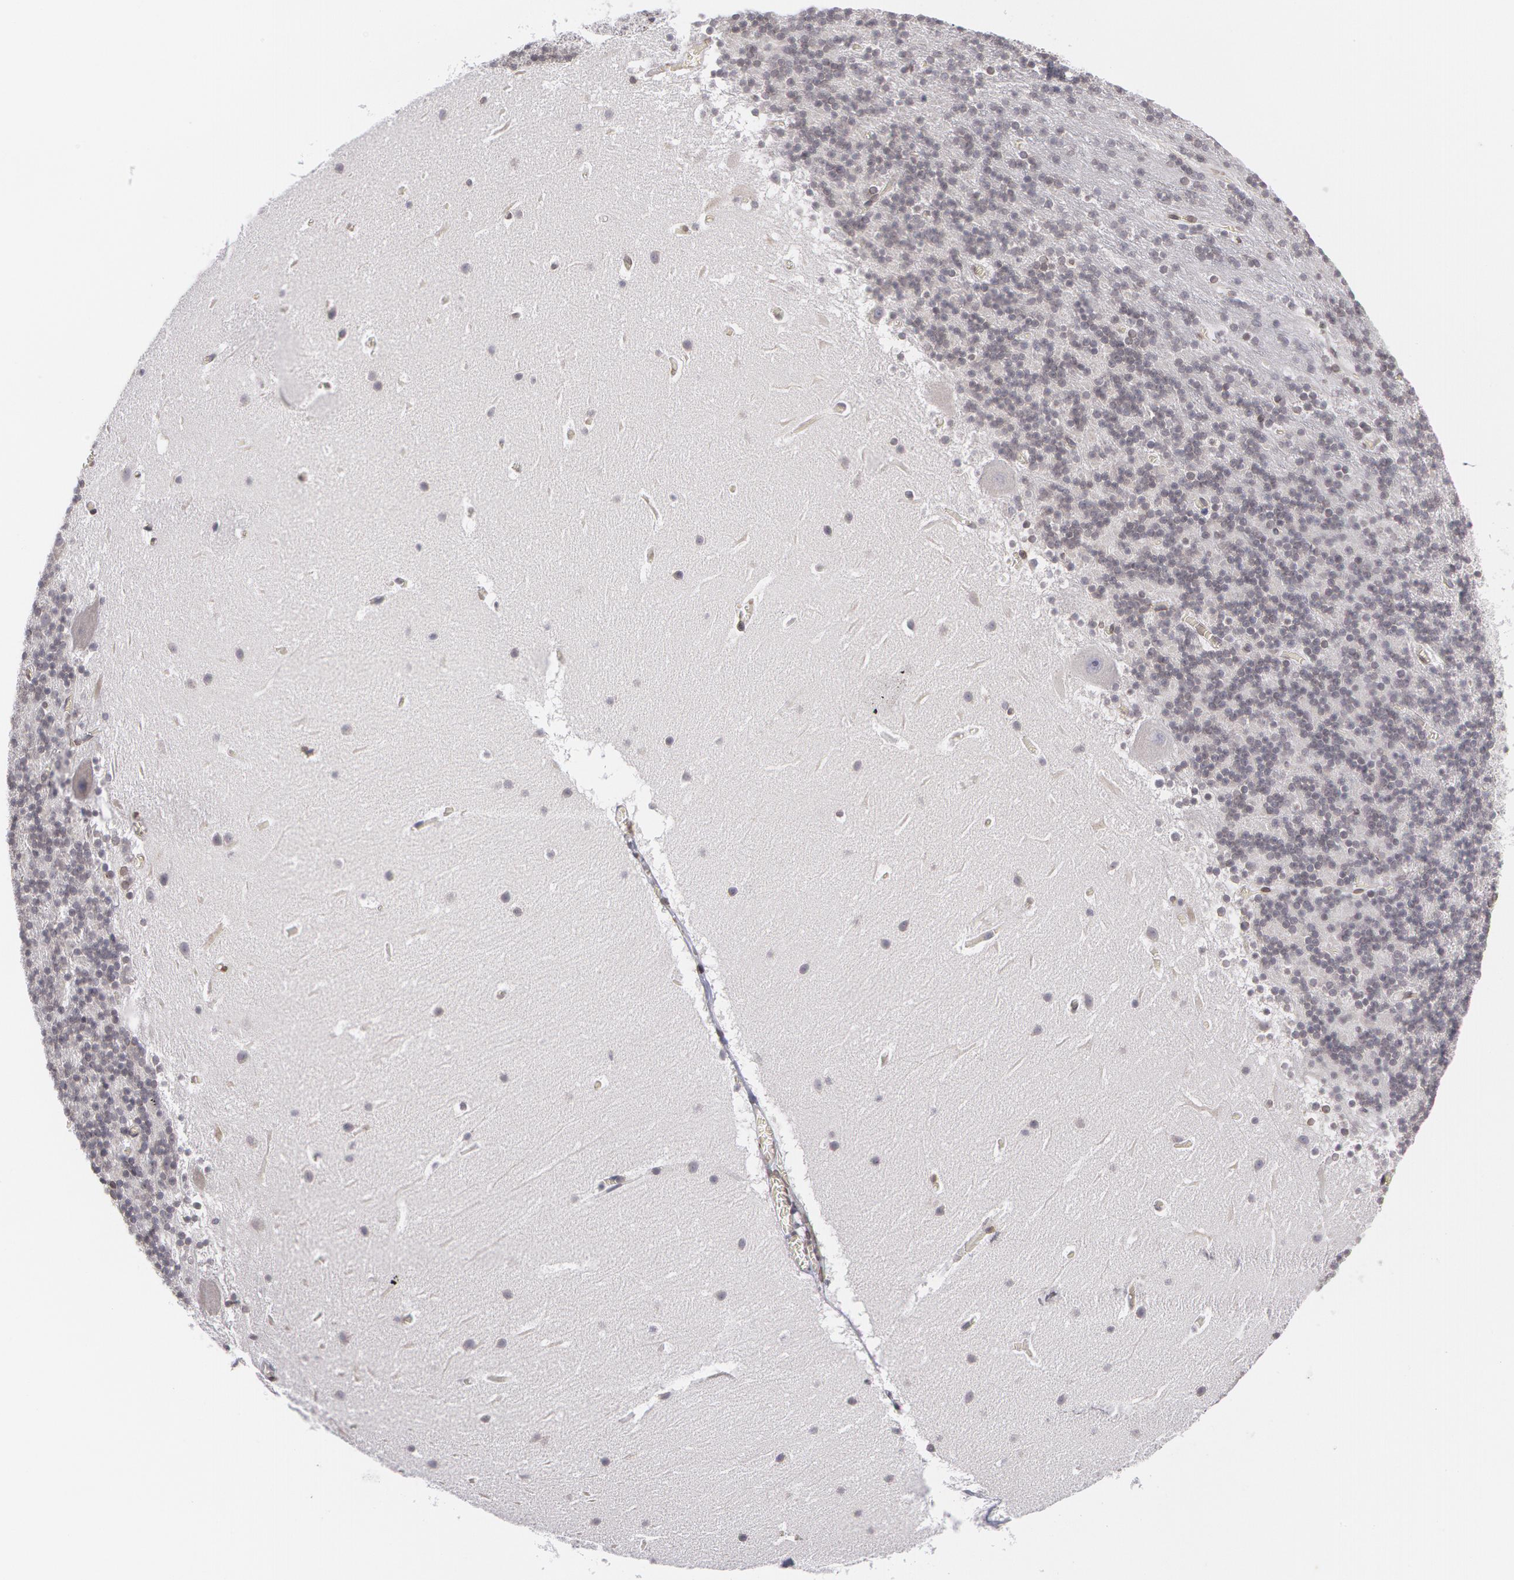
{"staining": {"intensity": "negative", "quantity": "none", "location": "none"}, "tissue": "cerebellum", "cell_type": "Cells in granular layer", "image_type": "normal", "snomed": [{"axis": "morphology", "description": "Normal tissue, NOS"}, {"axis": "topography", "description": "Cerebellum"}], "caption": "This is an IHC micrograph of benign cerebellum. There is no expression in cells in granular layer.", "gene": "EMD", "patient": {"sex": "male", "age": 45}}